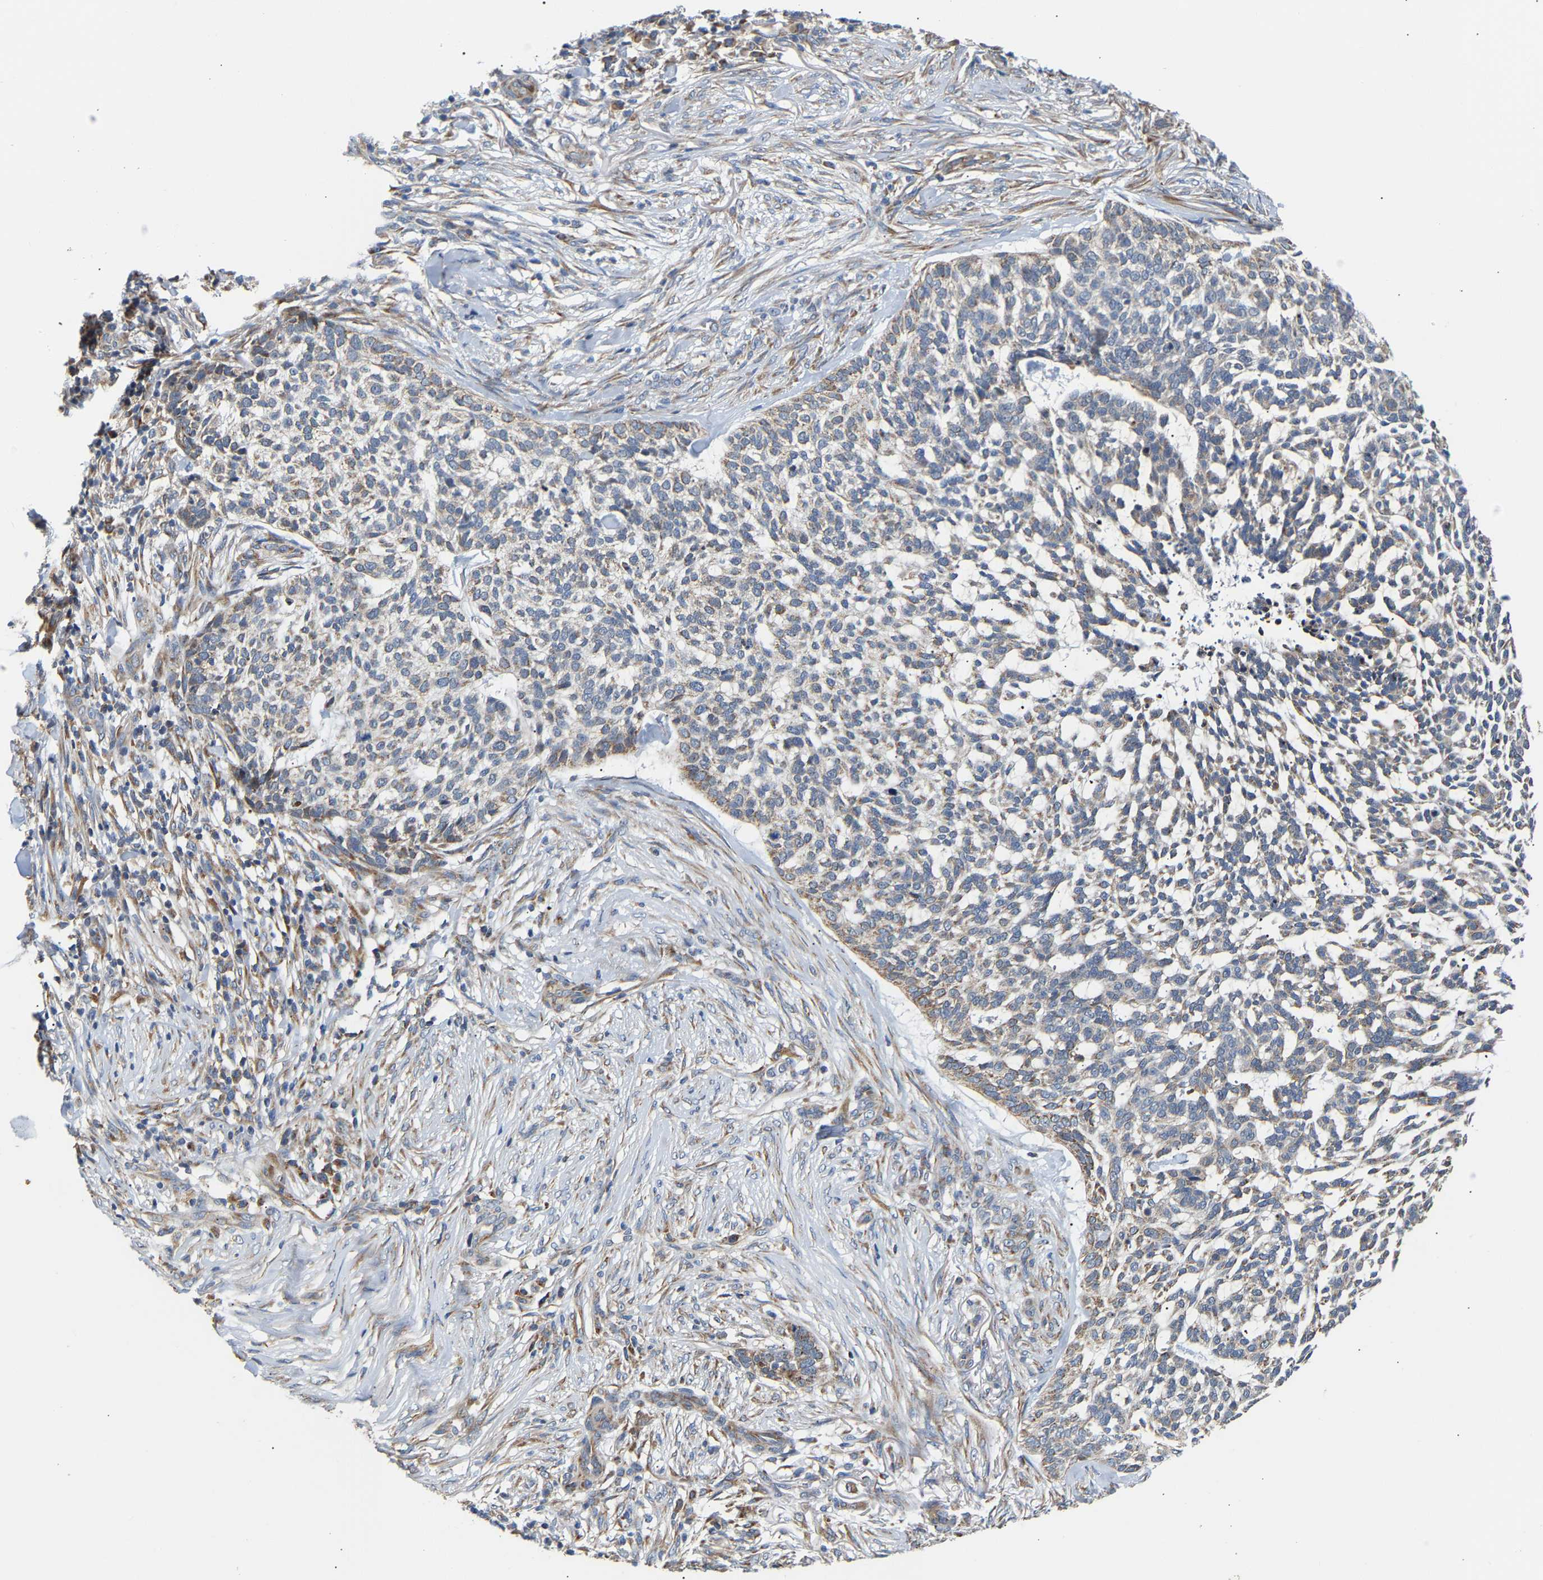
{"staining": {"intensity": "negative", "quantity": "none", "location": "none"}, "tissue": "skin cancer", "cell_type": "Tumor cells", "image_type": "cancer", "snomed": [{"axis": "morphology", "description": "Basal cell carcinoma"}, {"axis": "topography", "description": "Skin"}], "caption": "High power microscopy micrograph of an immunohistochemistry (IHC) image of skin basal cell carcinoma, revealing no significant staining in tumor cells.", "gene": "TMEM168", "patient": {"sex": "female", "age": 64}}